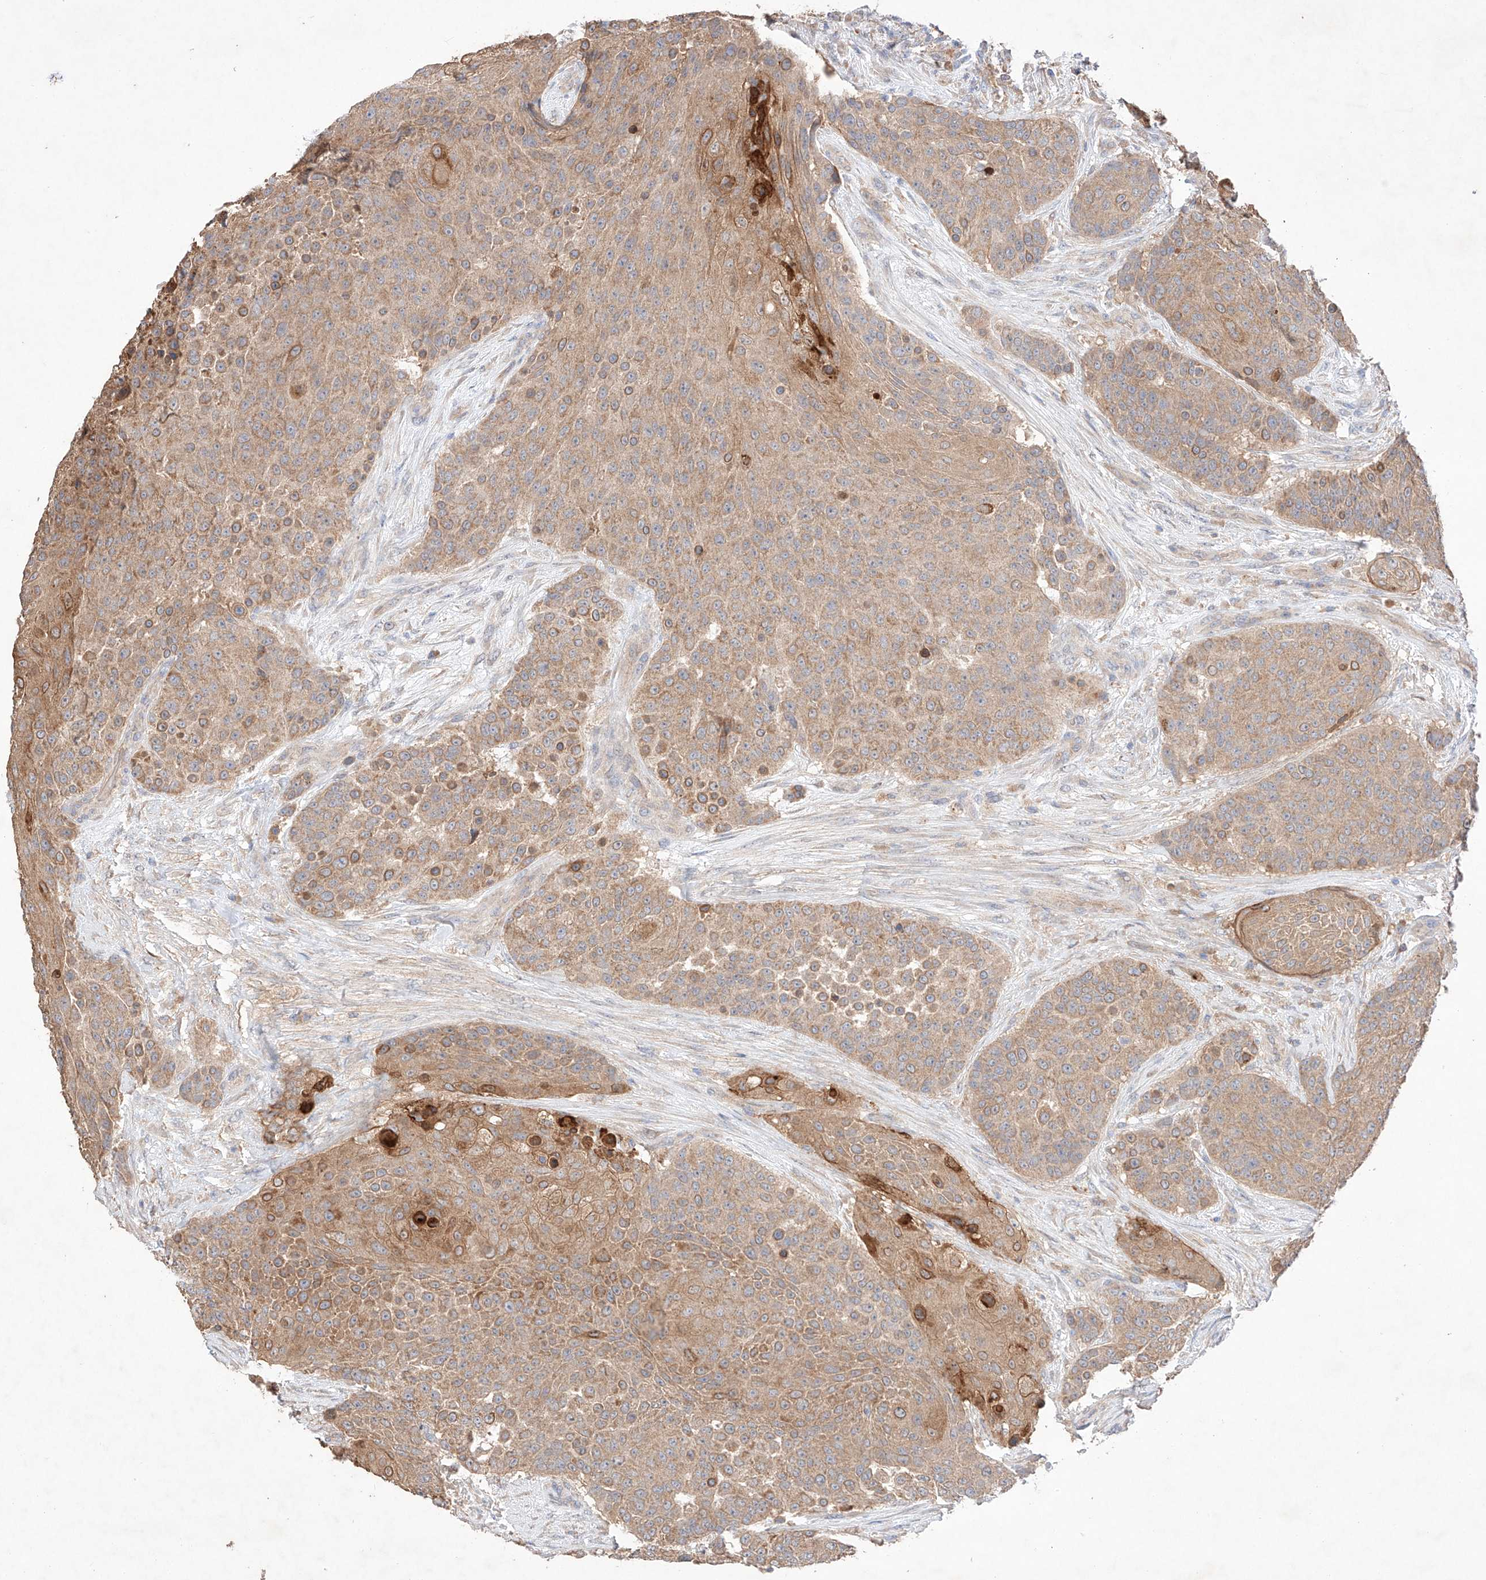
{"staining": {"intensity": "strong", "quantity": "<25%", "location": "cytoplasmic/membranous"}, "tissue": "urothelial cancer", "cell_type": "Tumor cells", "image_type": "cancer", "snomed": [{"axis": "morphology", "description": "Urothelial carcinoma, High grade"}, {"axis": "topography", "description": "Urinary bladder"}], "caption": "A brown stain shows strong cytoplasmic/membranous positivity of a protein in urothelial cancer tumor cells.", "gene": "C6orf62", "patient": {"sex": "female", "age": 63}}